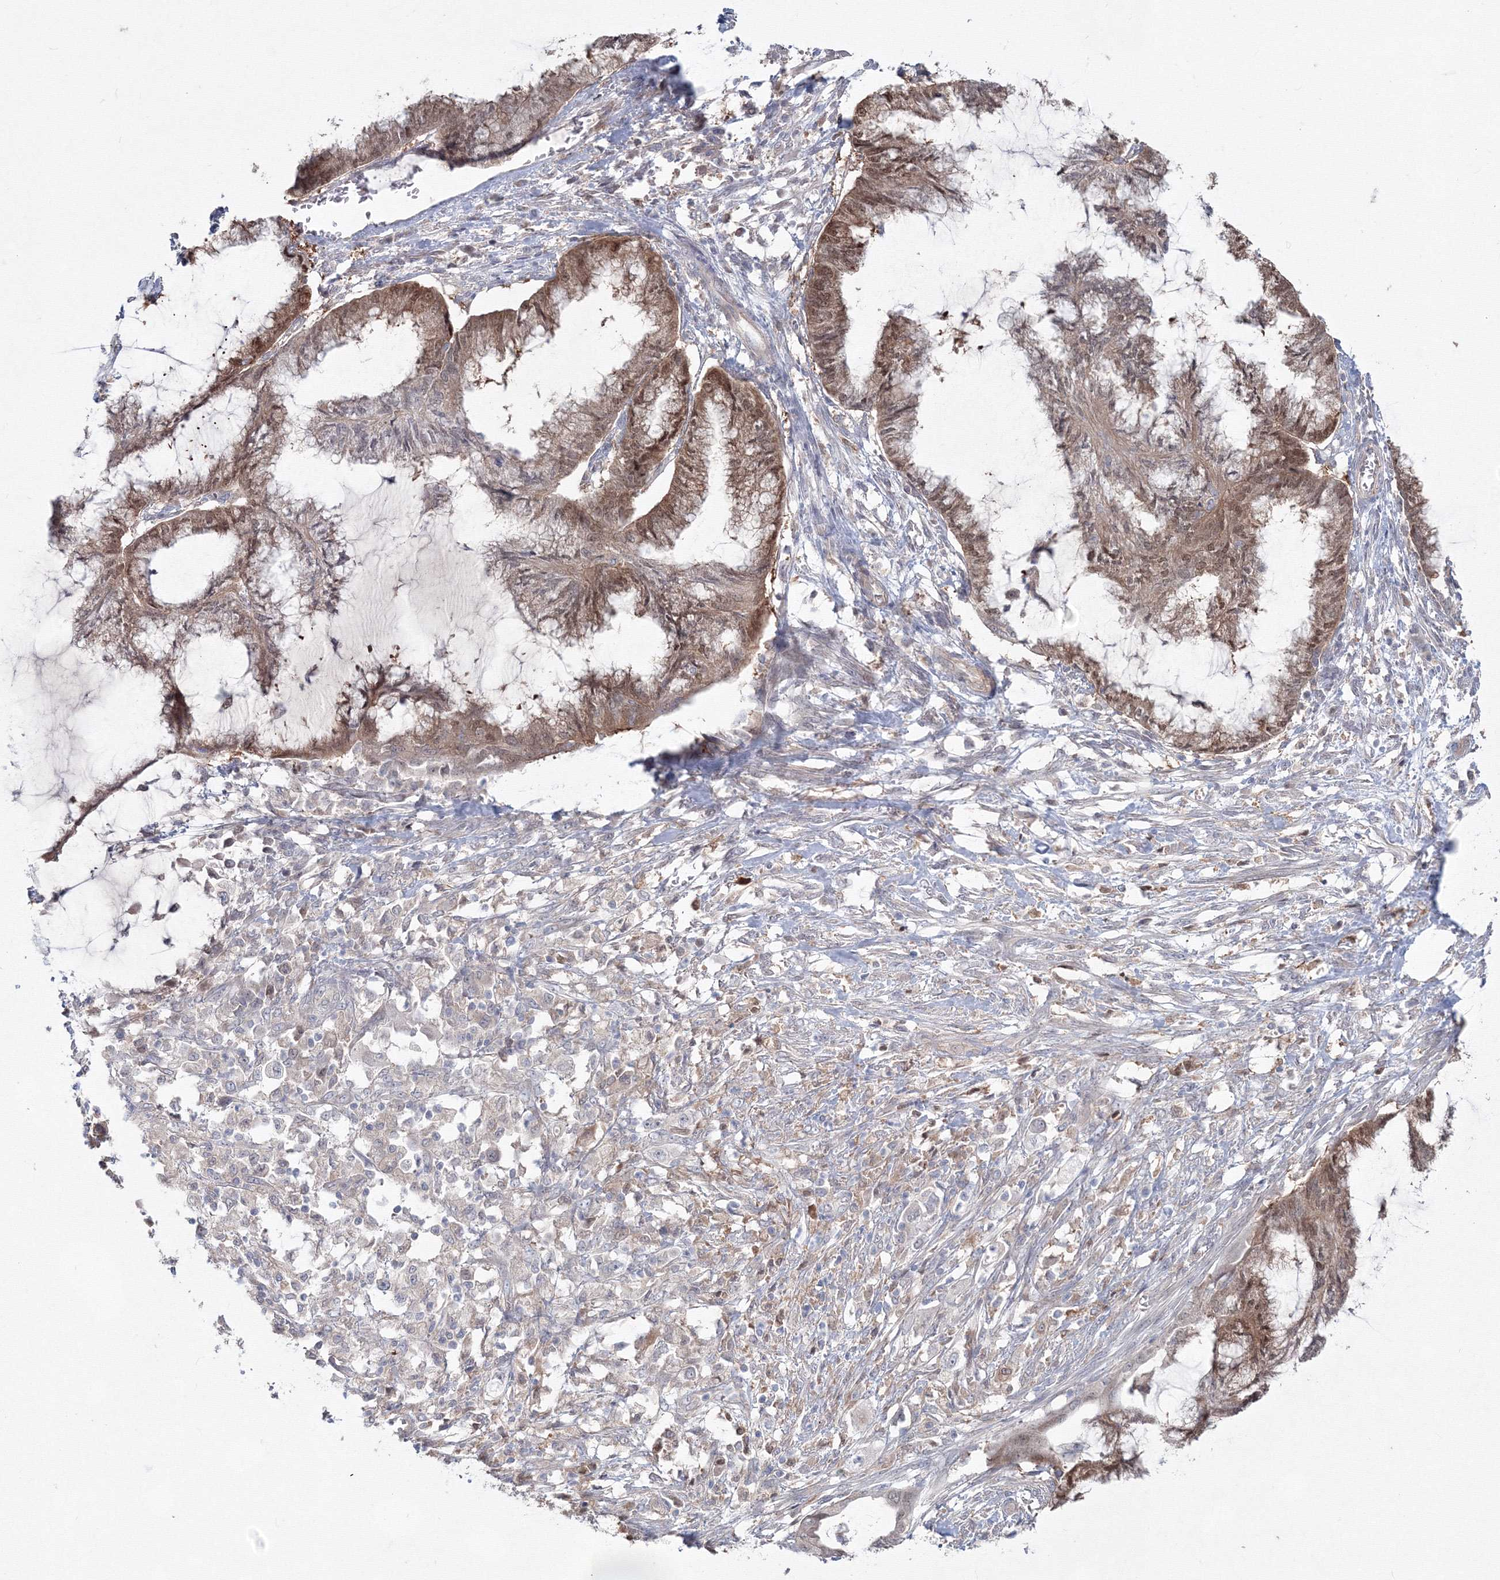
{"staining": {"intensity": "moderate", "quantity": ">75%", "location": "cytoplasmic/membranous,nuclear"}, "tissue": "endometrial cancer", "cell_type": "Tumor cells", "image_type": "cancer", "snomed": [{"axis": "morphology", "description": "Adenocarcinoma, NOS"}, {"axis": "topography", "description": "Endometrium"}], "caption": "Protein expression analysis of human adenocarcinoma (endometrial) reveals moderate cytoplasmic/membranous and nuclear staining in approximately >75% of tumor cells.", "gene": "MKRN2", "patient": {"sex": "female", "age": 86}}